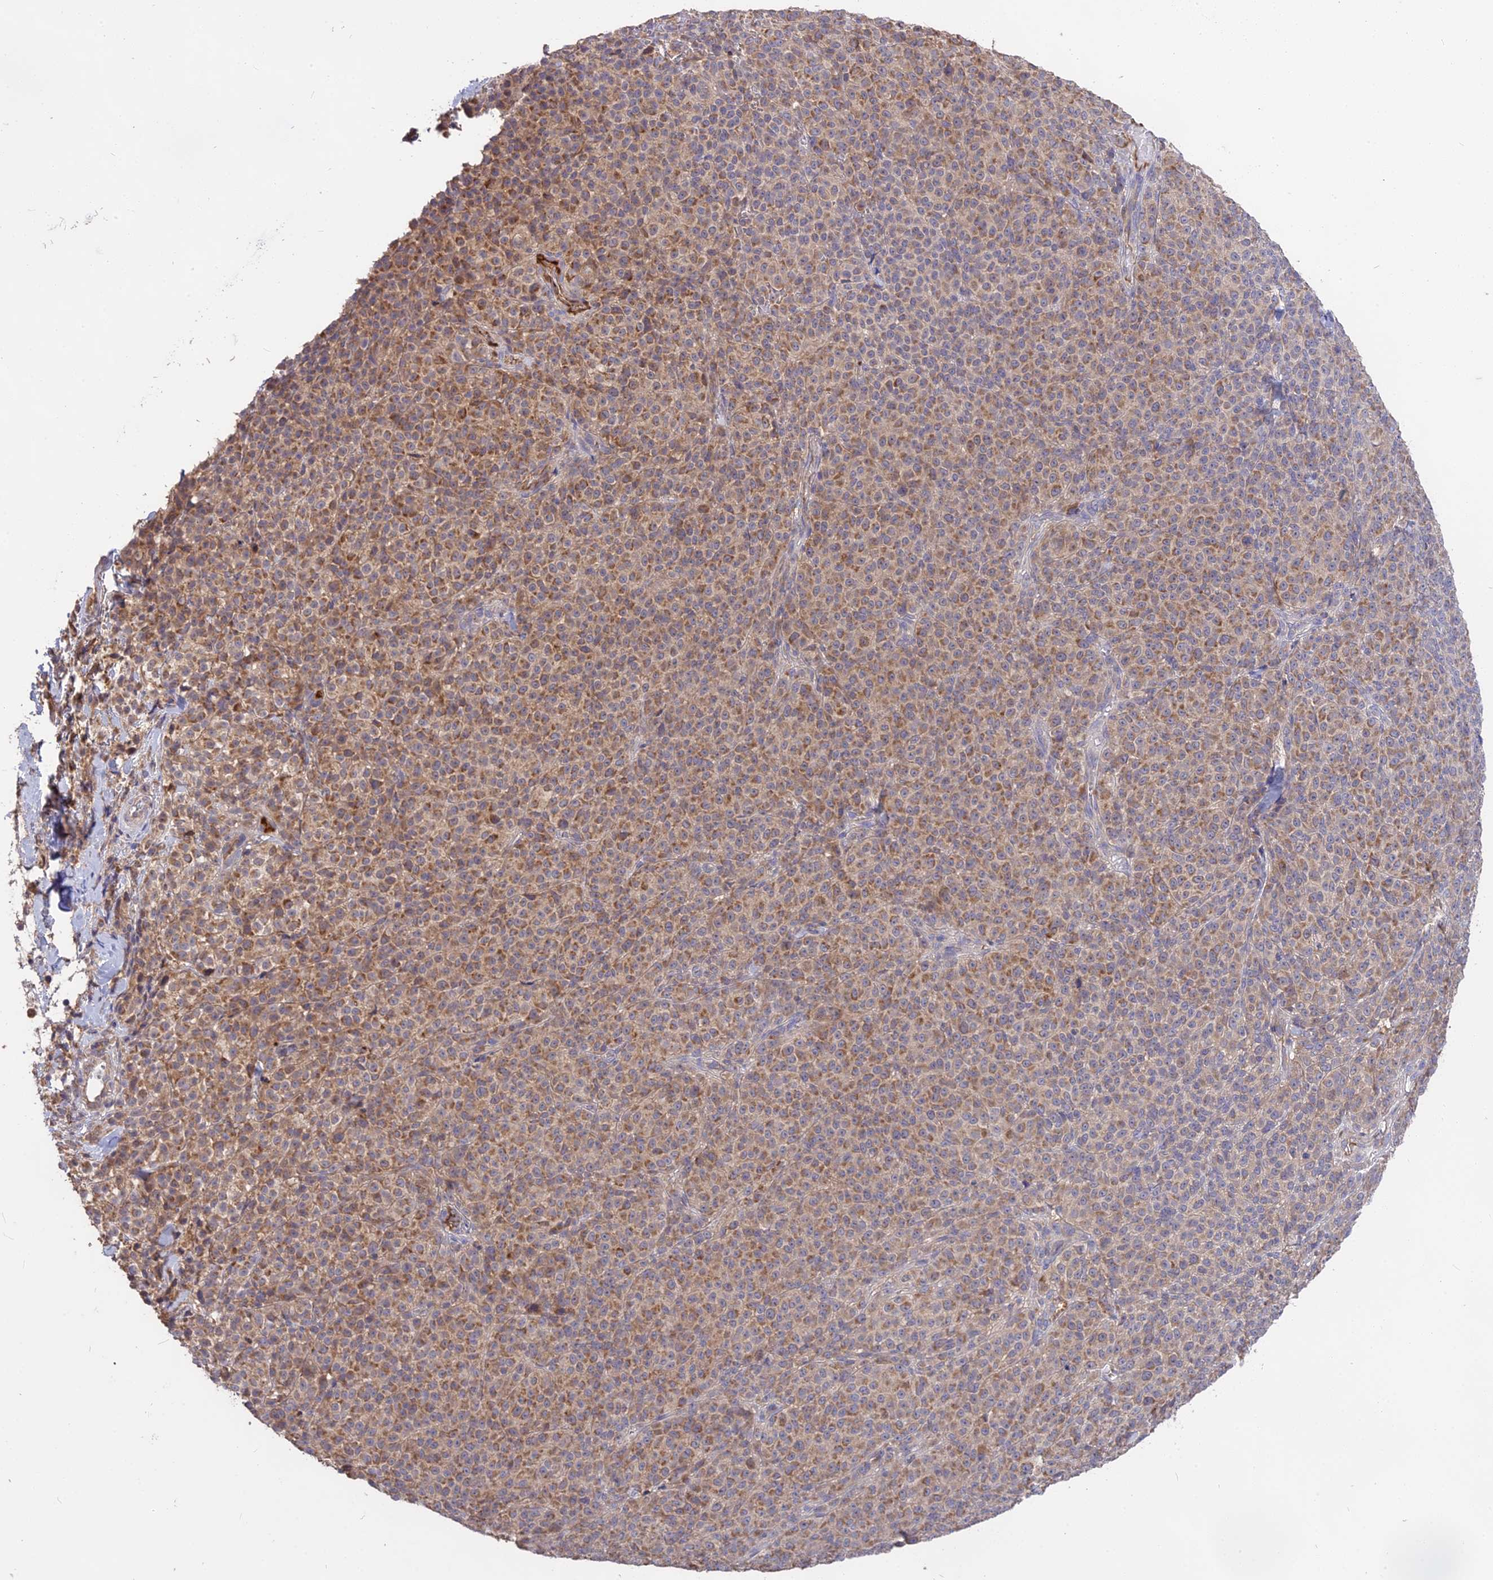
{"staining": {"intensity": "moderate", "quantity": ">75%", "location": "cytoplasmic/membranous"}, "tissue": "melanoma", "cell_type": "Tumor cells", "image_type": "cancer", "snomed": [{"axis": "morphology", "description": "Normal tissue, NOS"}, {"axis": "morphology", "description": "Malignant melanoma, NOS"}, {"axis": "topography", "description": "Skin"}], "caption": "The micrograph displays a brown stain indicating the presence of a protein in the cytoplasmic/membranous of tumor cells in melanoma.", "gene": "NUDT8", "patient": {"sex": "female", "age": 34}}